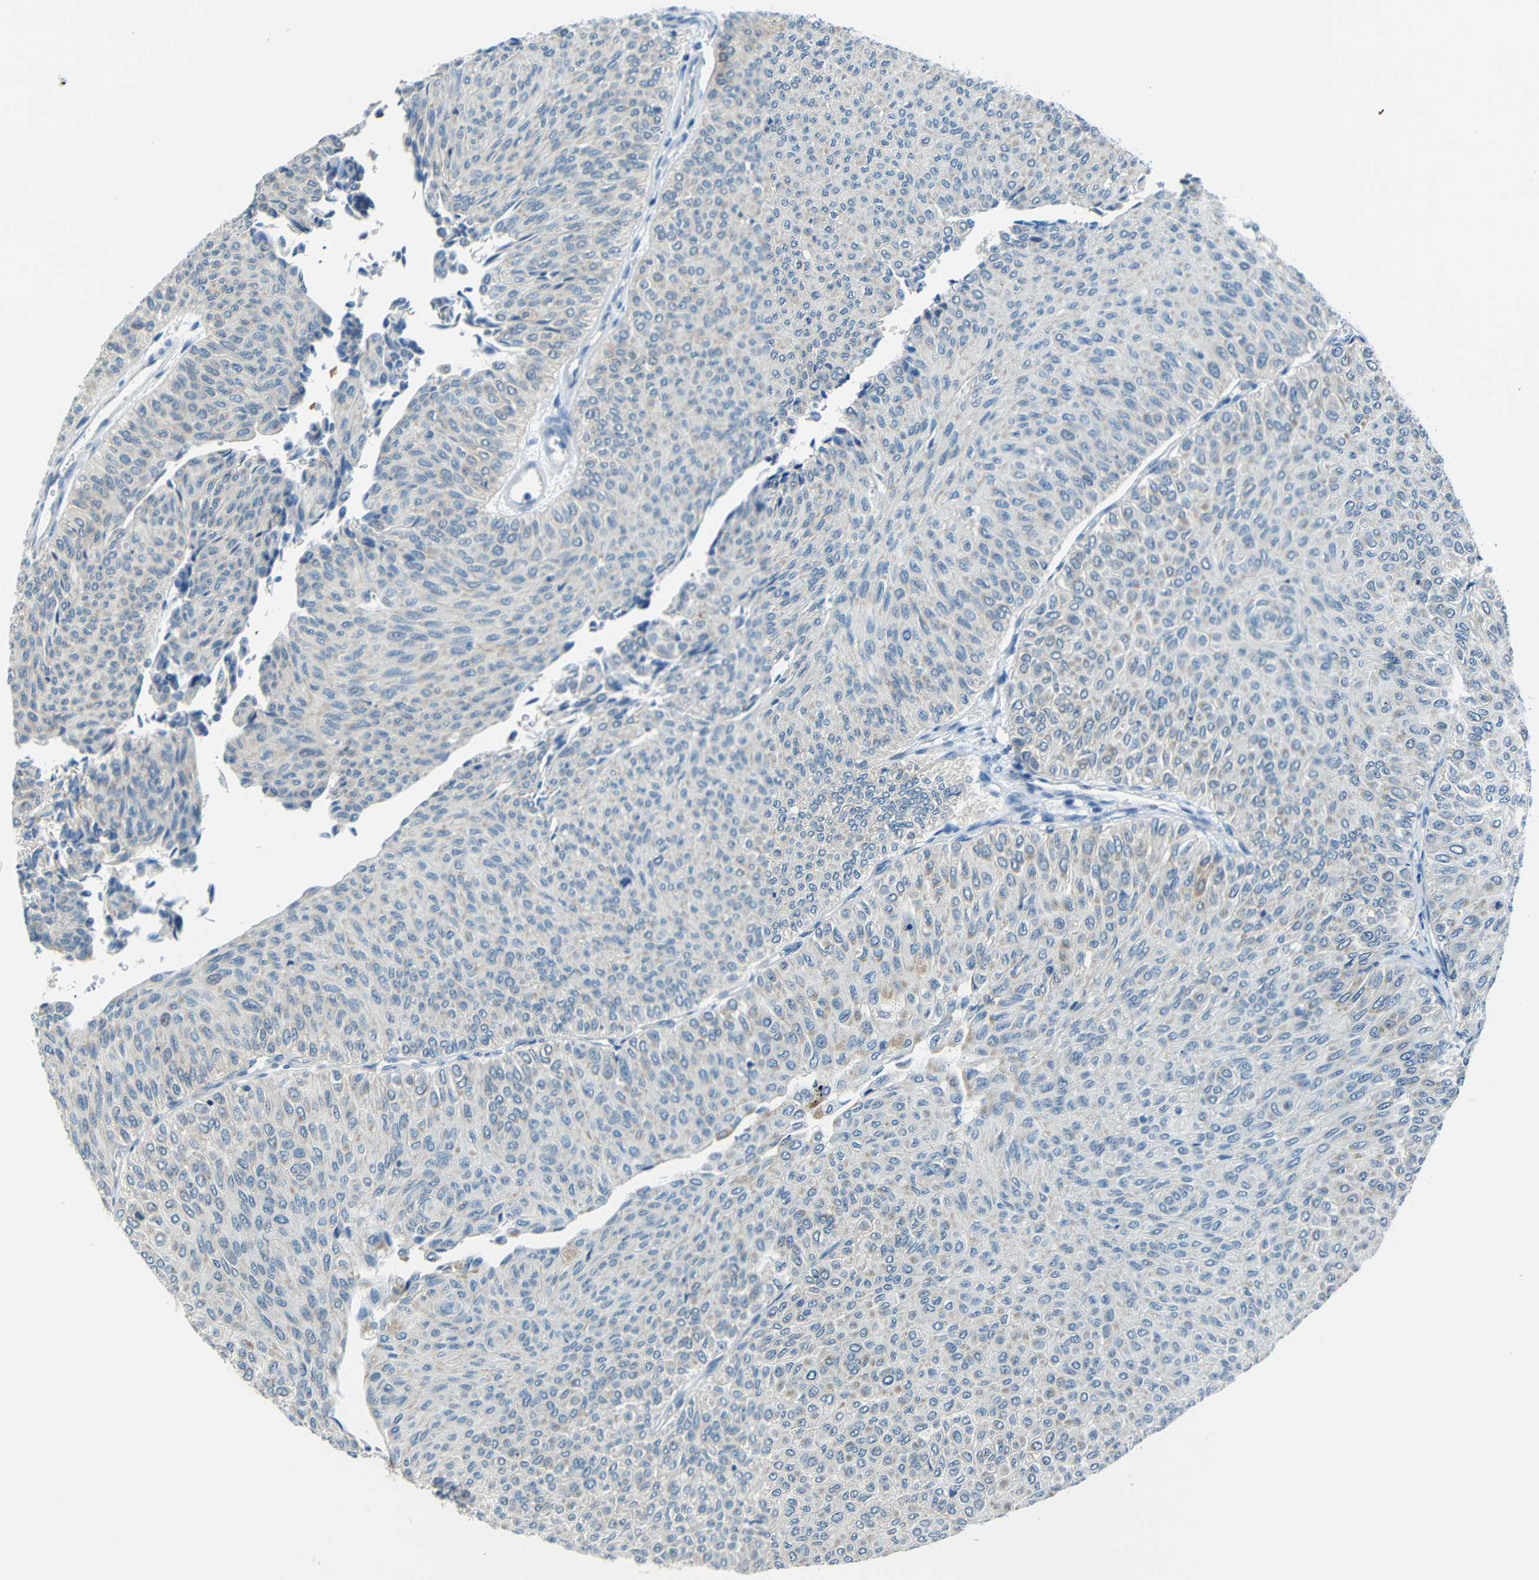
{"staining": {"intensity": "weak", "quantity": "25%-75%", "location": "cytoplasmic/membranous"}, "tissue": "urothelial cancer", "cell_type": "Tumor cells", "image_type": "cancer", "snomed": [{"axis": "morphology", "description": "Urothelial carcinoma, Low grade"}, {"axis": "topography", "description": "Urinary bladder"}], "caption": "Urothelial carcinoma (low-grade) stained with DAB immunohistochemistry exhibits low levels of weak cytoplasmic/membranous expression in about 25%-75% of tumor cells. The staining was performed using DAB to visualize the protein expression in brown, while the nuclei were stained in blue with hematoxylin (Magnification: 20x).", "gene": "ANKRD22", "patient": {"sex": "male", "age": 78}}